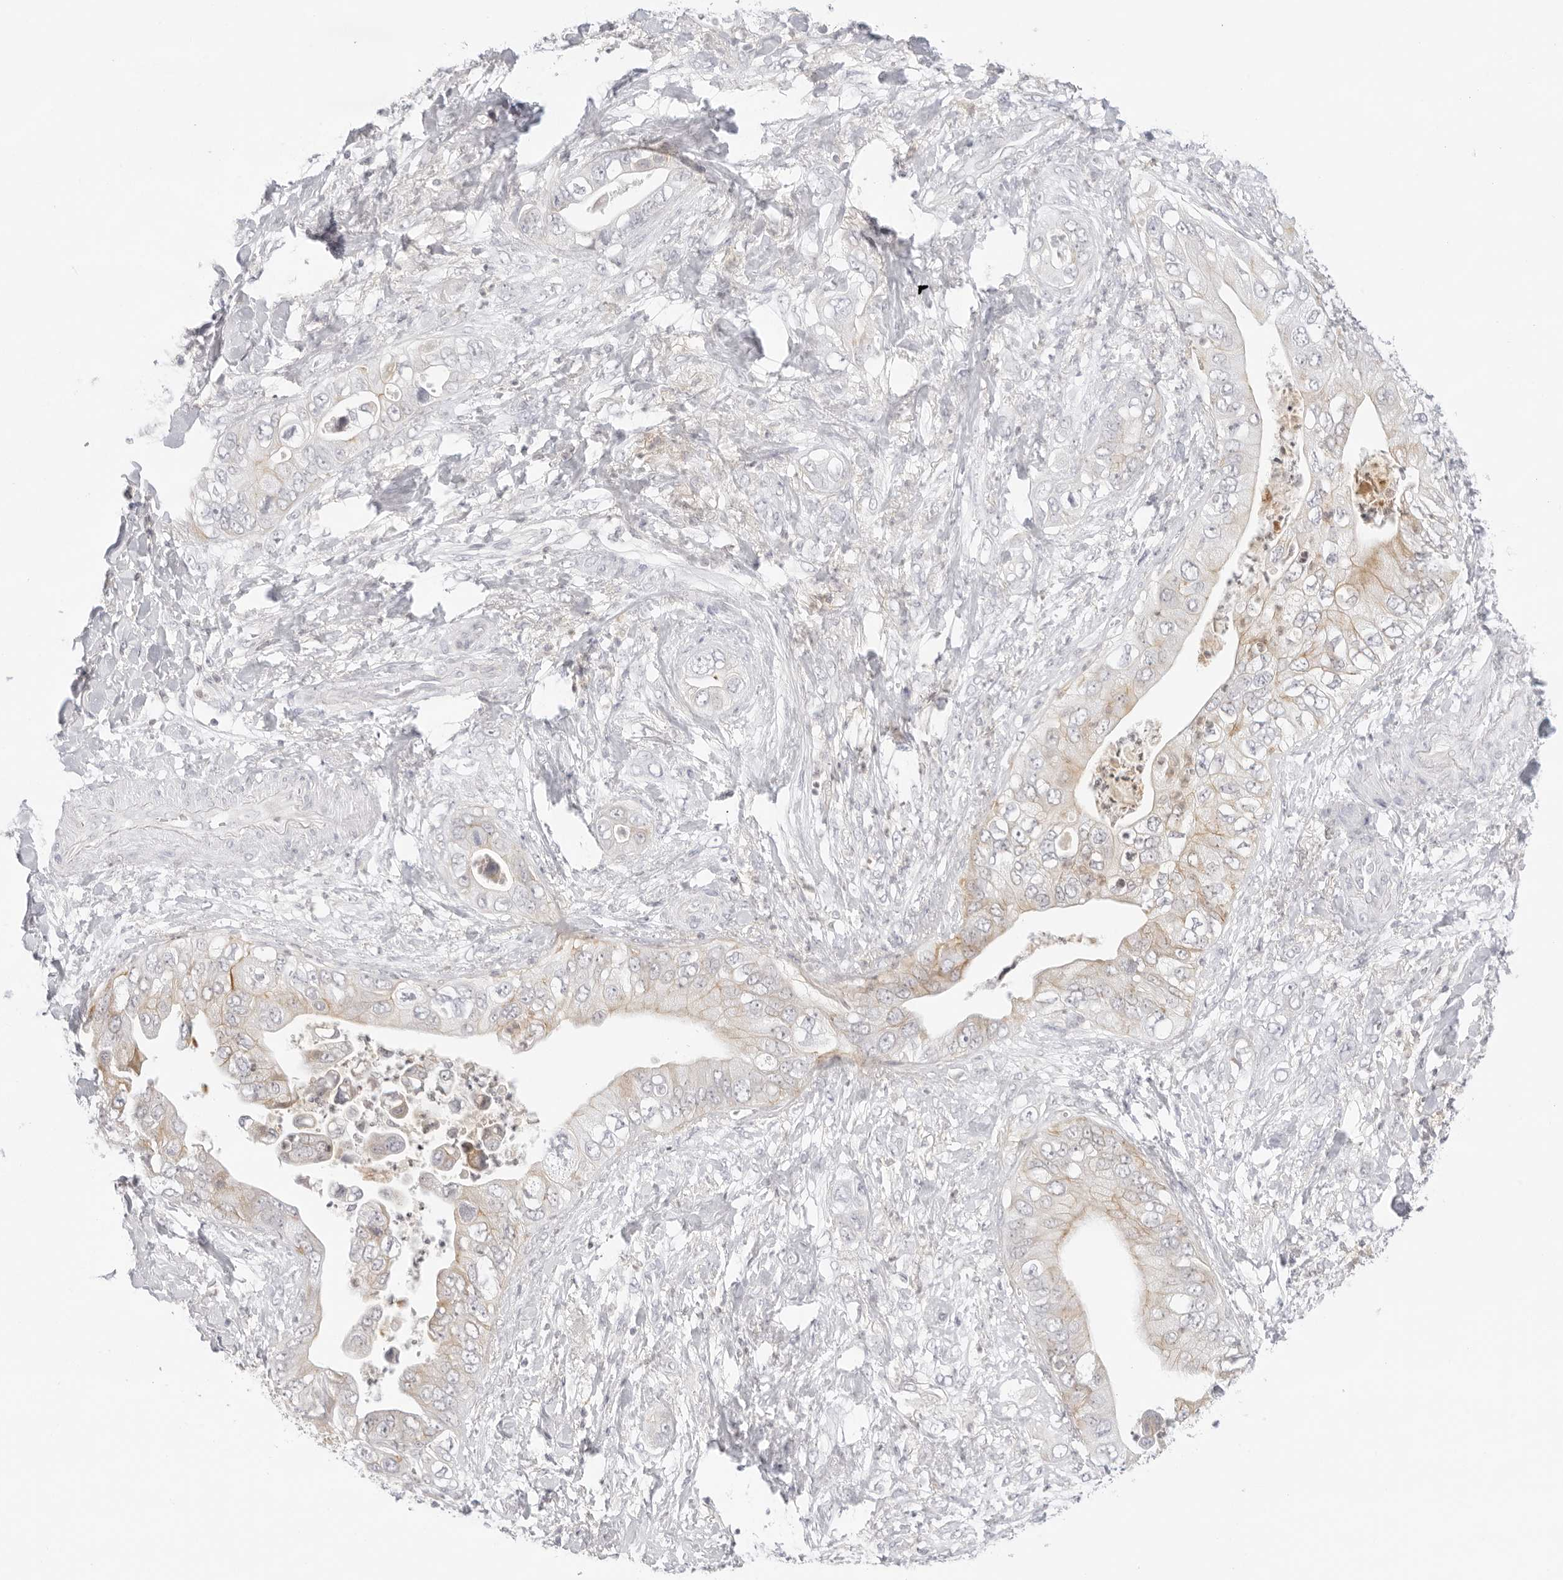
{"staining": {"intensity": "weak", "quantity": "<25%", "location": "cytoplasmic/membranous"}, "tissue": "pancreatic cancer", "cell_type": "Tumor cells", "image_type": "cancer", "snomed": [{"axis": "morphology", "description": "Adenocarcinoma, NOS"}, {"axis": "topography", "description": "Pancreas"}], "caption": "Histopathology image shows no significant protein positivity in tumor cells of pancreatic cancer (adenocarcinoma). (Immunohistochemistry, brightfield microscopy, high magnification).", "gene": "TNFRSF14", "patient": {"sex": "female", "age": 78}}